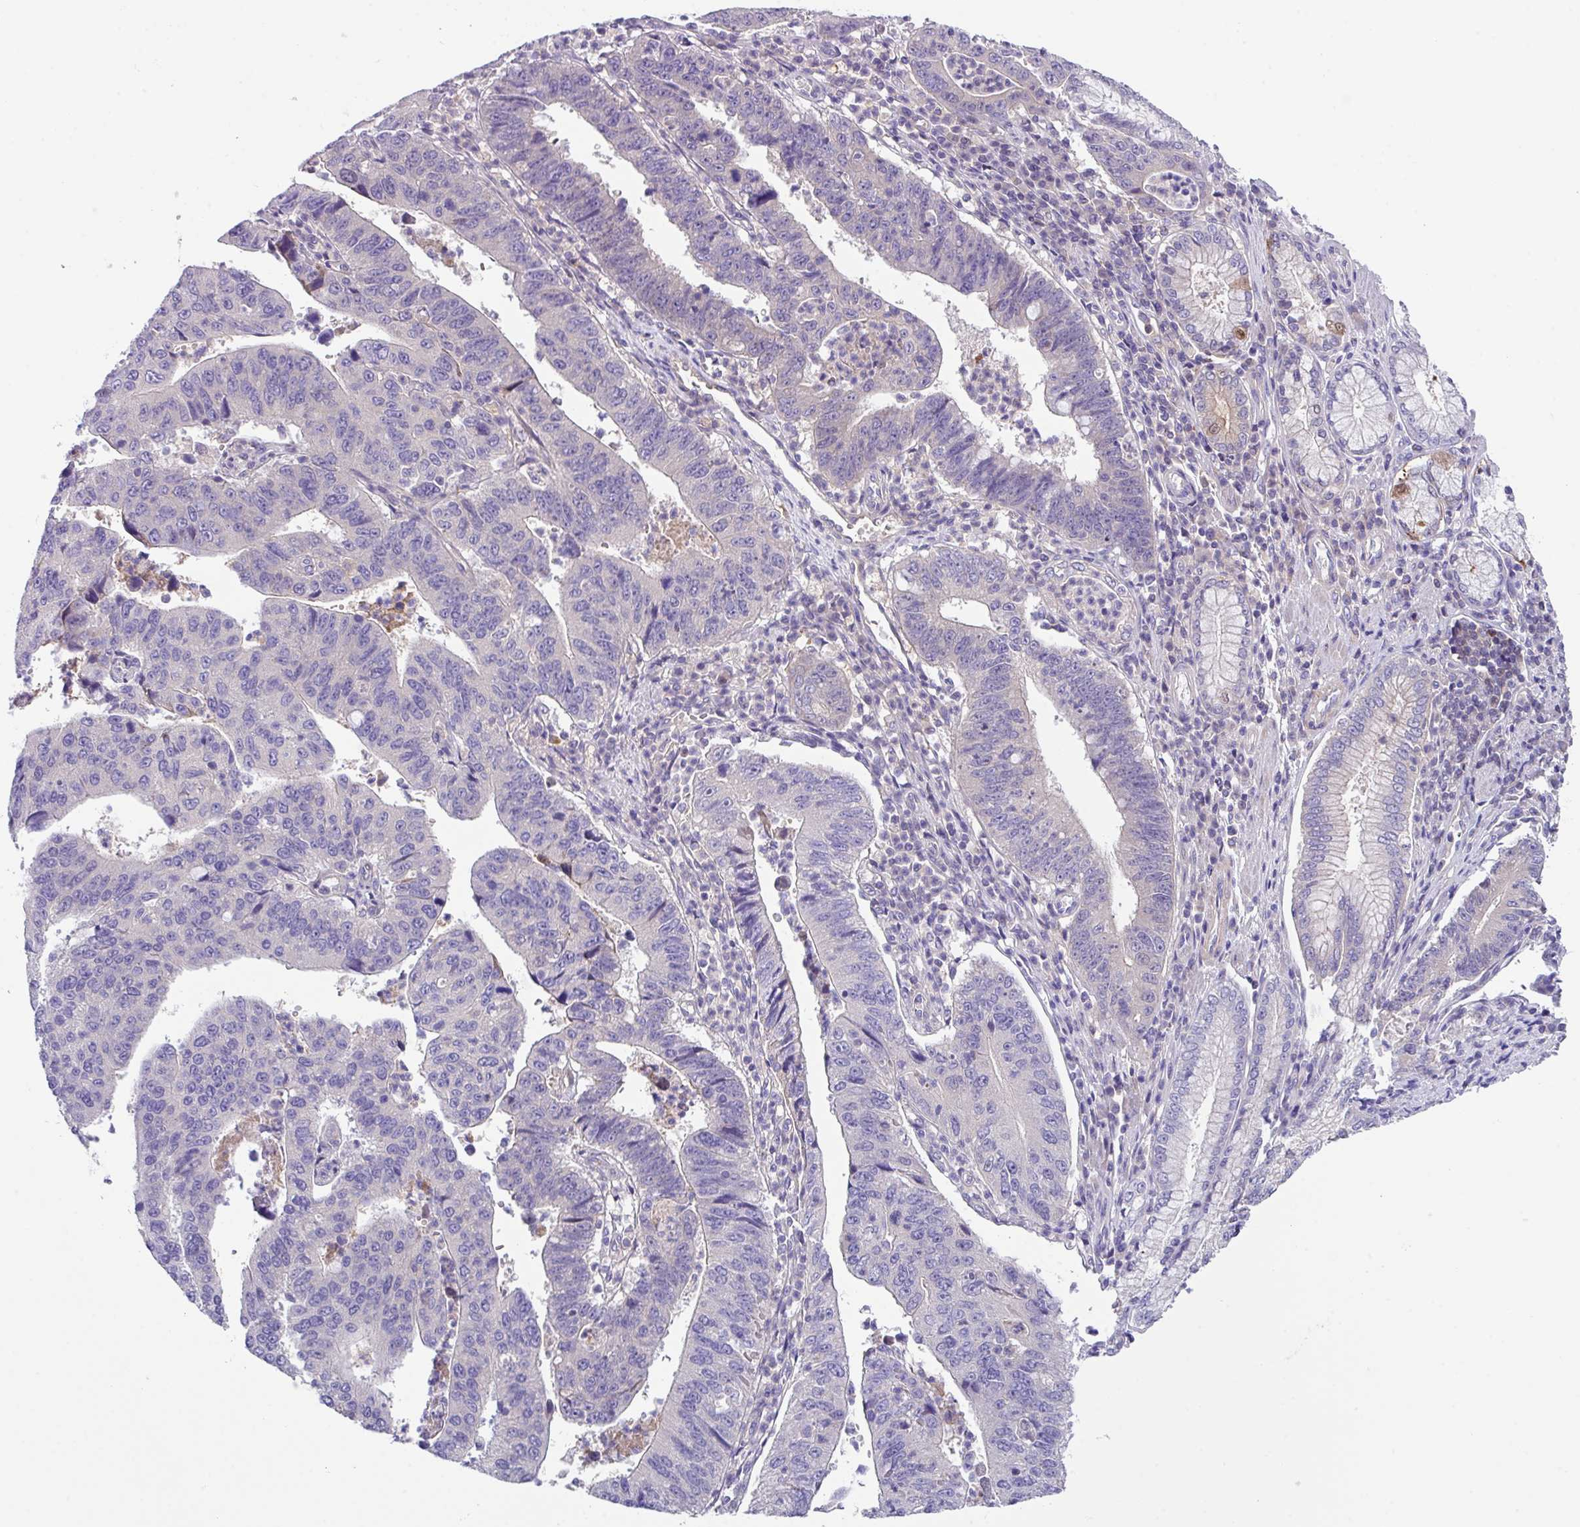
{"staining": {"intensity": "negative", "quantity": "none", "location": "none"}, "tissue": "stomach cancer", "cell_type": "Tumor cells", "image_type": "cancer", "snomed": [{"axis": "morphology", "description": "Adenocarcinoma, NOS"}, {"axis": "topography", "description": "Stomach"}], "caption": "Human adenocarcinoma (stomach) stained for a protein using immunohistochemistry demonstrates no staining in tumor cells.", "gene": "DNAL1", "patient": {"sex": "male", "age": 59}}